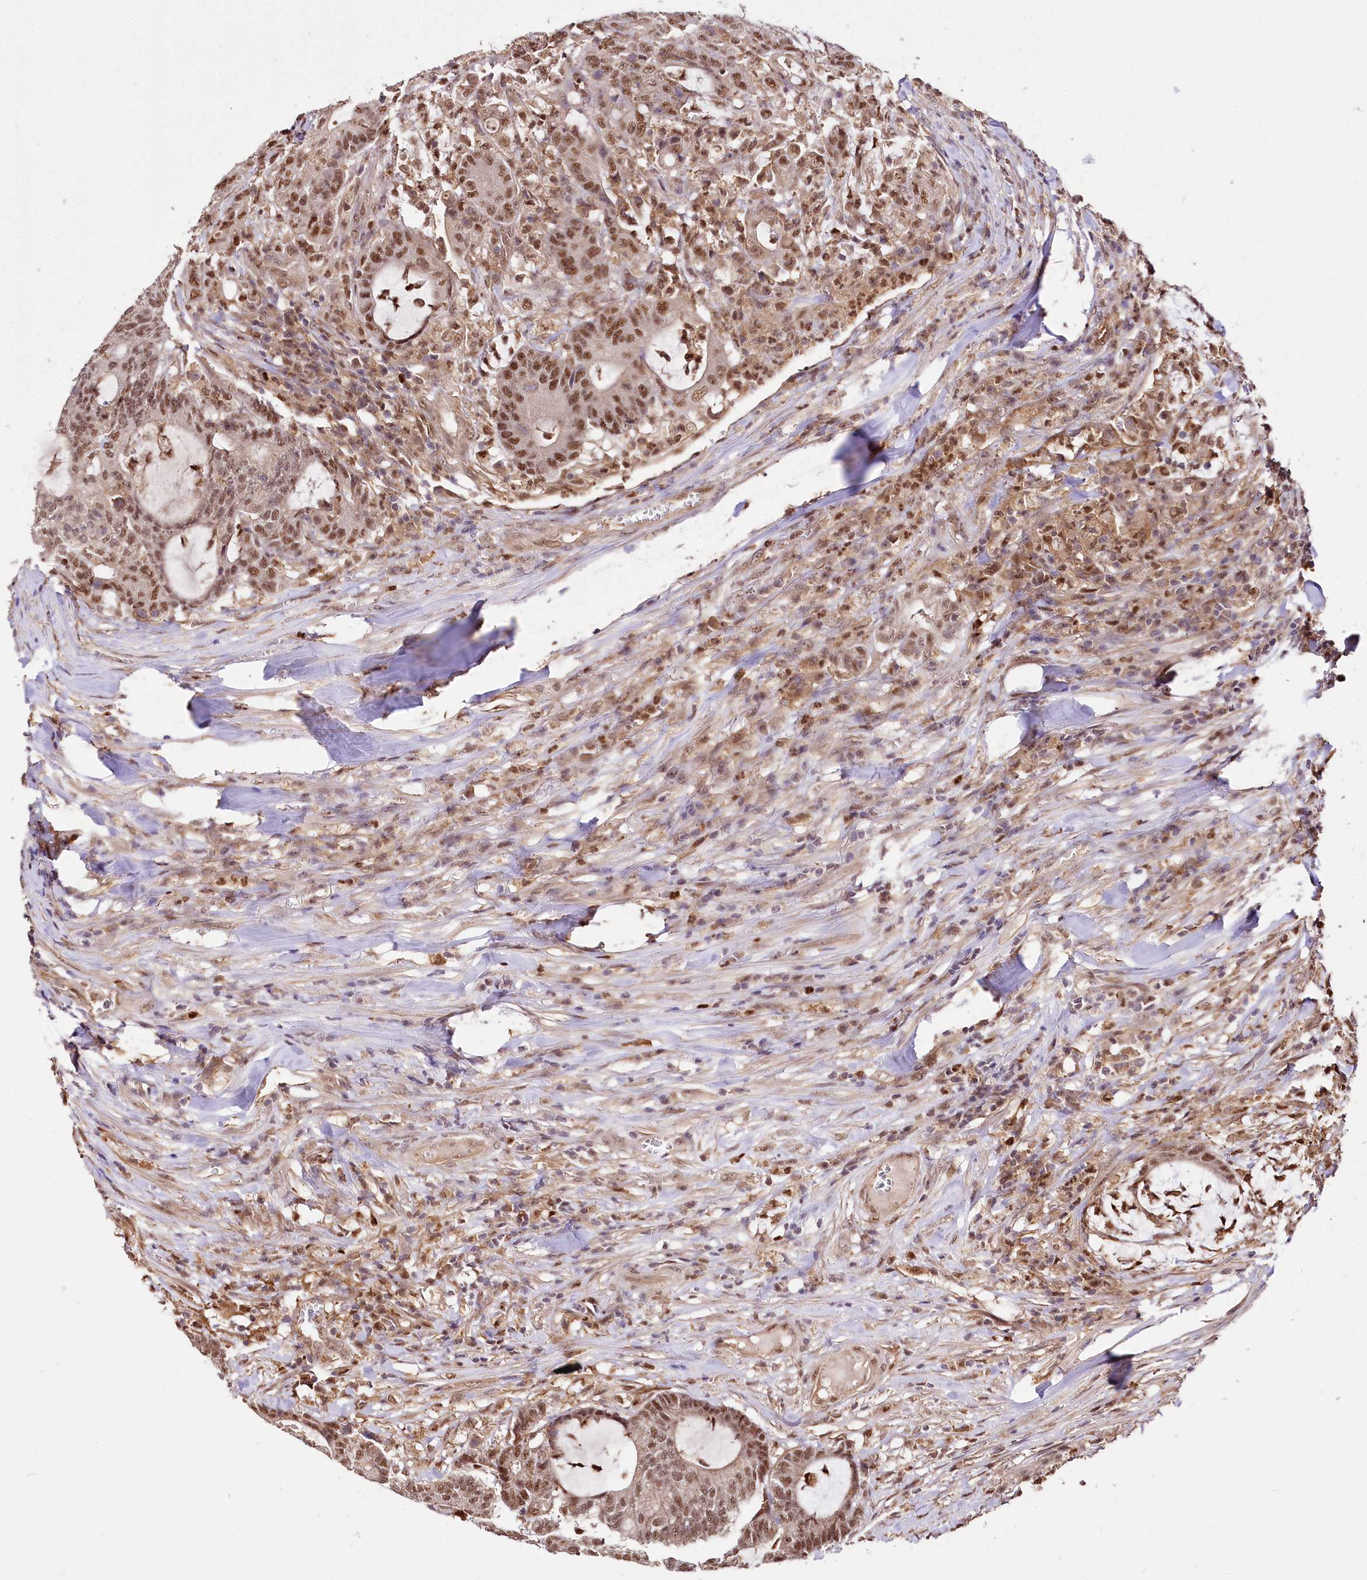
{"staining": {"intensity": "moderate", "quantity": ">75%", "location": "nuclear"}, "tissue": "colorectal cancer", "cell_type": "Tumor cells", "image_type": "cancer", "snomed": [{"axis": "morphology", "description": "Adenocarcinoma, NOS"}, {"axis": "topography", "description": "Colon"}], "caption": "Tumor cells exhibit moderate nuclear staining in about >75% of cells in colorectal adenocarcinoma.", "gene": "GNL3L", "patient": {"sex": "female", "age": 84}}